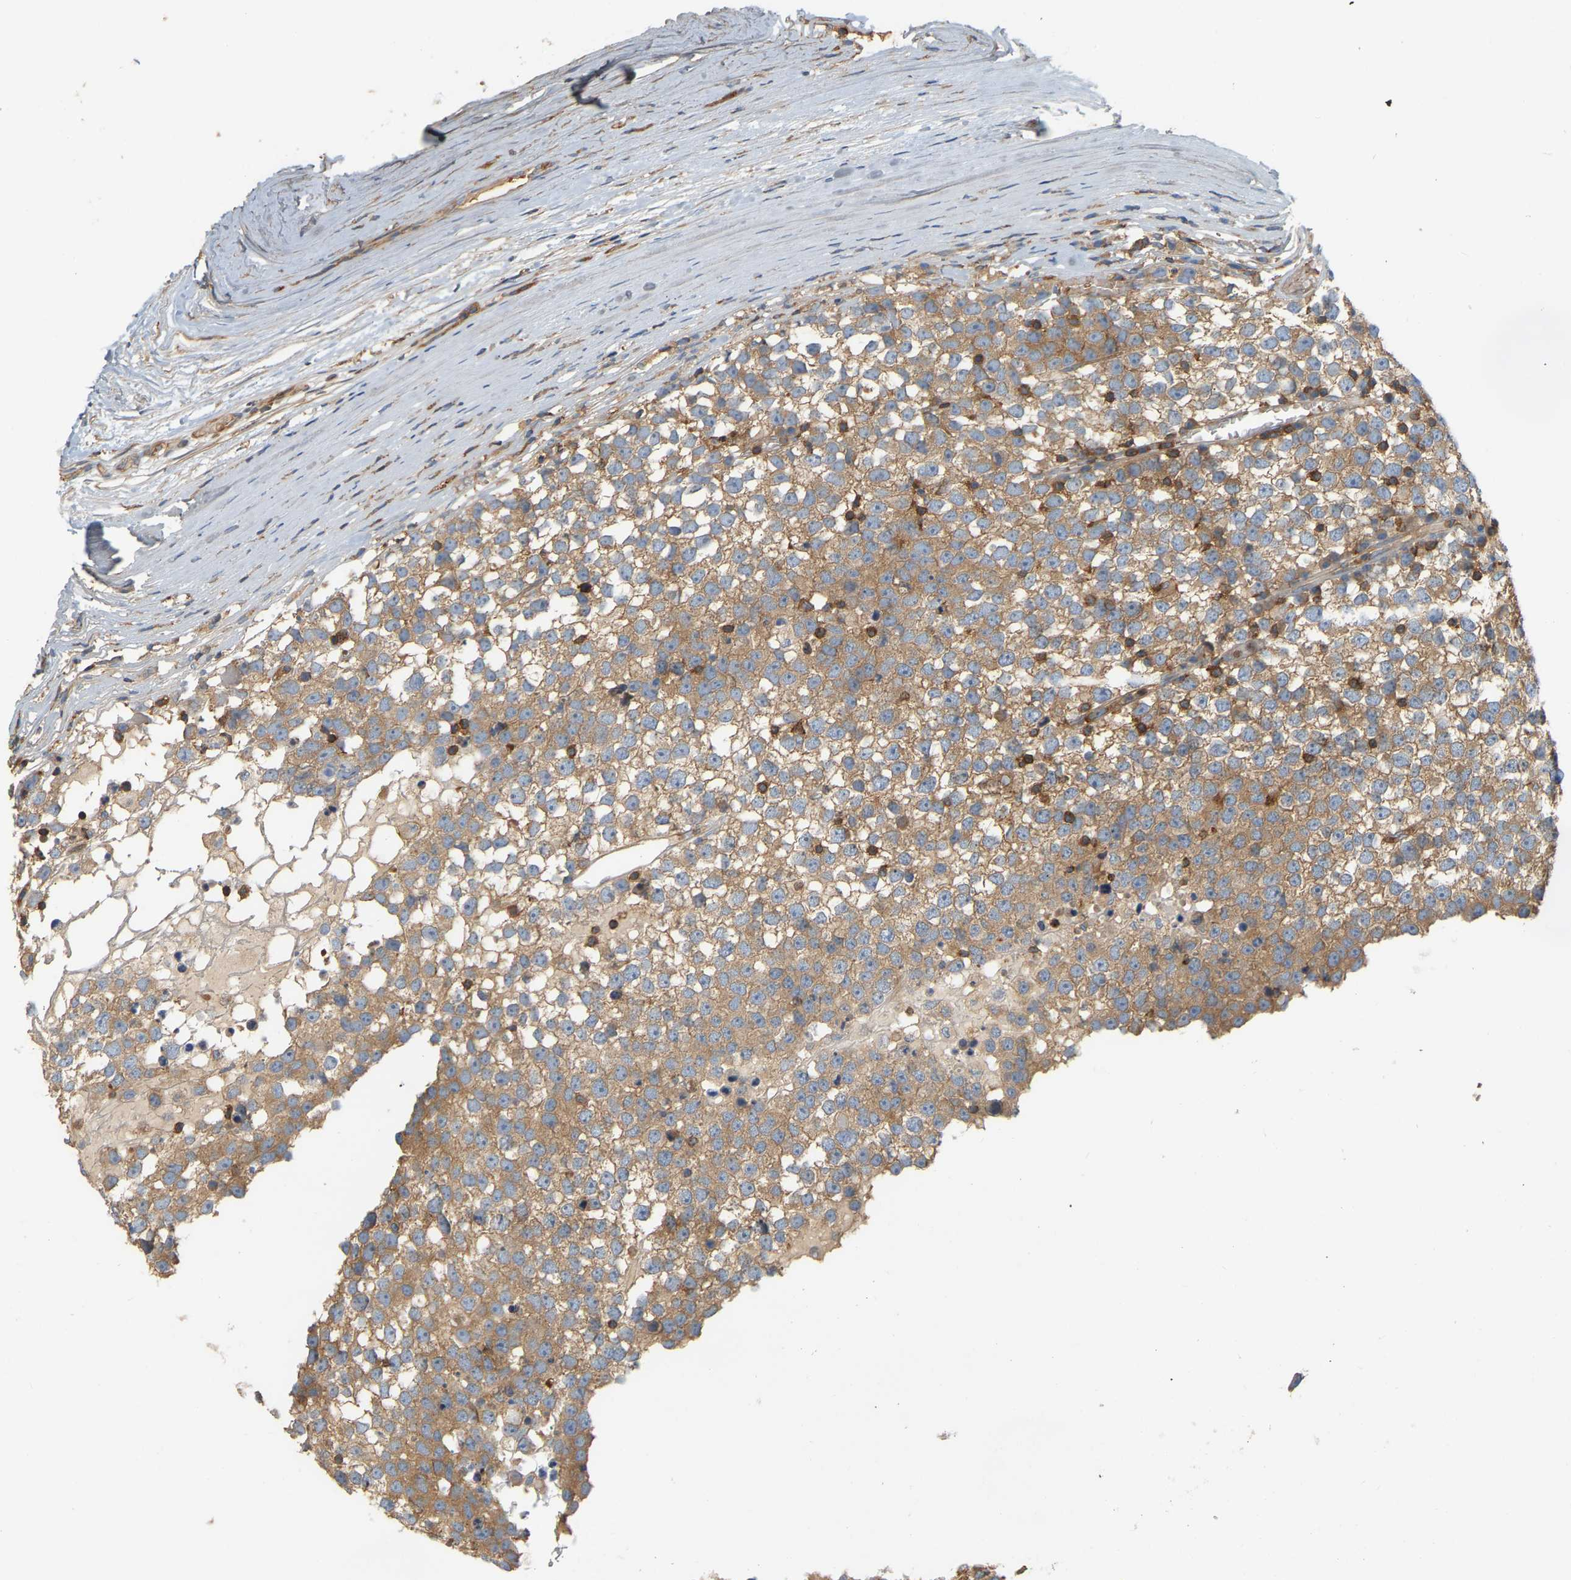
{"staining": {"intensity": "moderate", "quantity": ">75%", "location": "cytoplasmic/membranous"}, "tissue": "testis cancer", "cell_type": "Tumor cells", "image_type": "cancer", "snomed": [{"axis": "morphology", "description": "Seminoma, NOS"}, {"axis": "topography", "description": "Testis"}], "caption": "Immunohistochemical staining of testis seminoma exhibits medium levels of moderate cytoplasmic/membranous positivity in approximately >75% of tumor cells. The staining was performed using DAB, with brown indicating positive protein expression. Nuclei are stained blue with hematoxylin.", "gene": "AKAP13", "patient": {"sex": "male", "age": 65}}